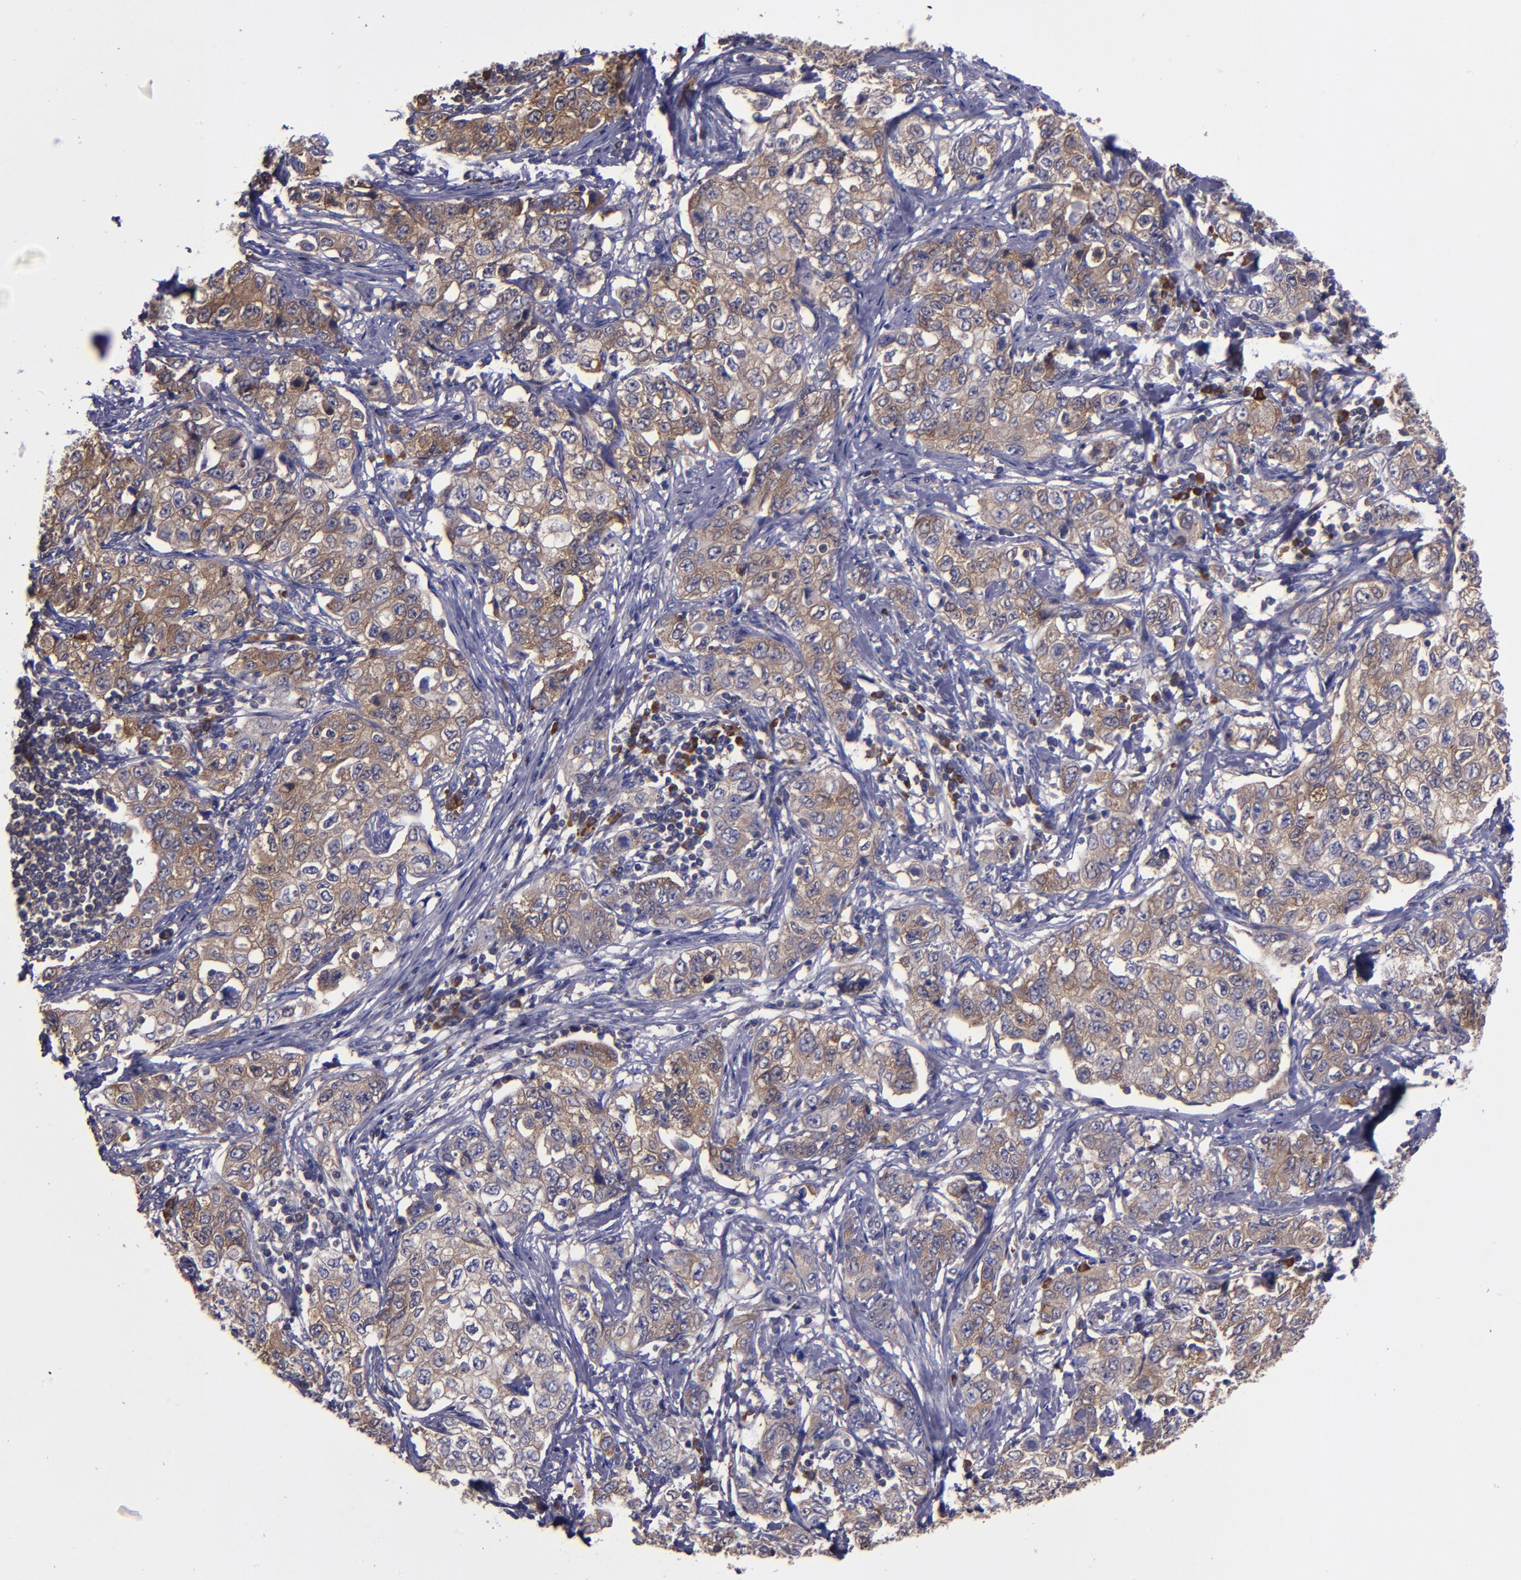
{"staining": {"intensity": "weak", "quantity": "25%-75%", "location": "cytoplasmic/membranous"}, "tissue": "stomach cancer", "cell_type": "Tumor cells", "image_type": "cancer", "snomed": [{"axis": "morphology", "description": "Adenocarcinoma, NOS"}, {"axis": "topography", "description": "Stomach"}], "caption": "IHC of human adenocarcinoma (stomach) exhibits low levels of weak cytoplasmic/membranous expression in about 25%-75% of tumor cells.", "gene": "CARS1", "patient": {"sex": "male", "age": 48}}